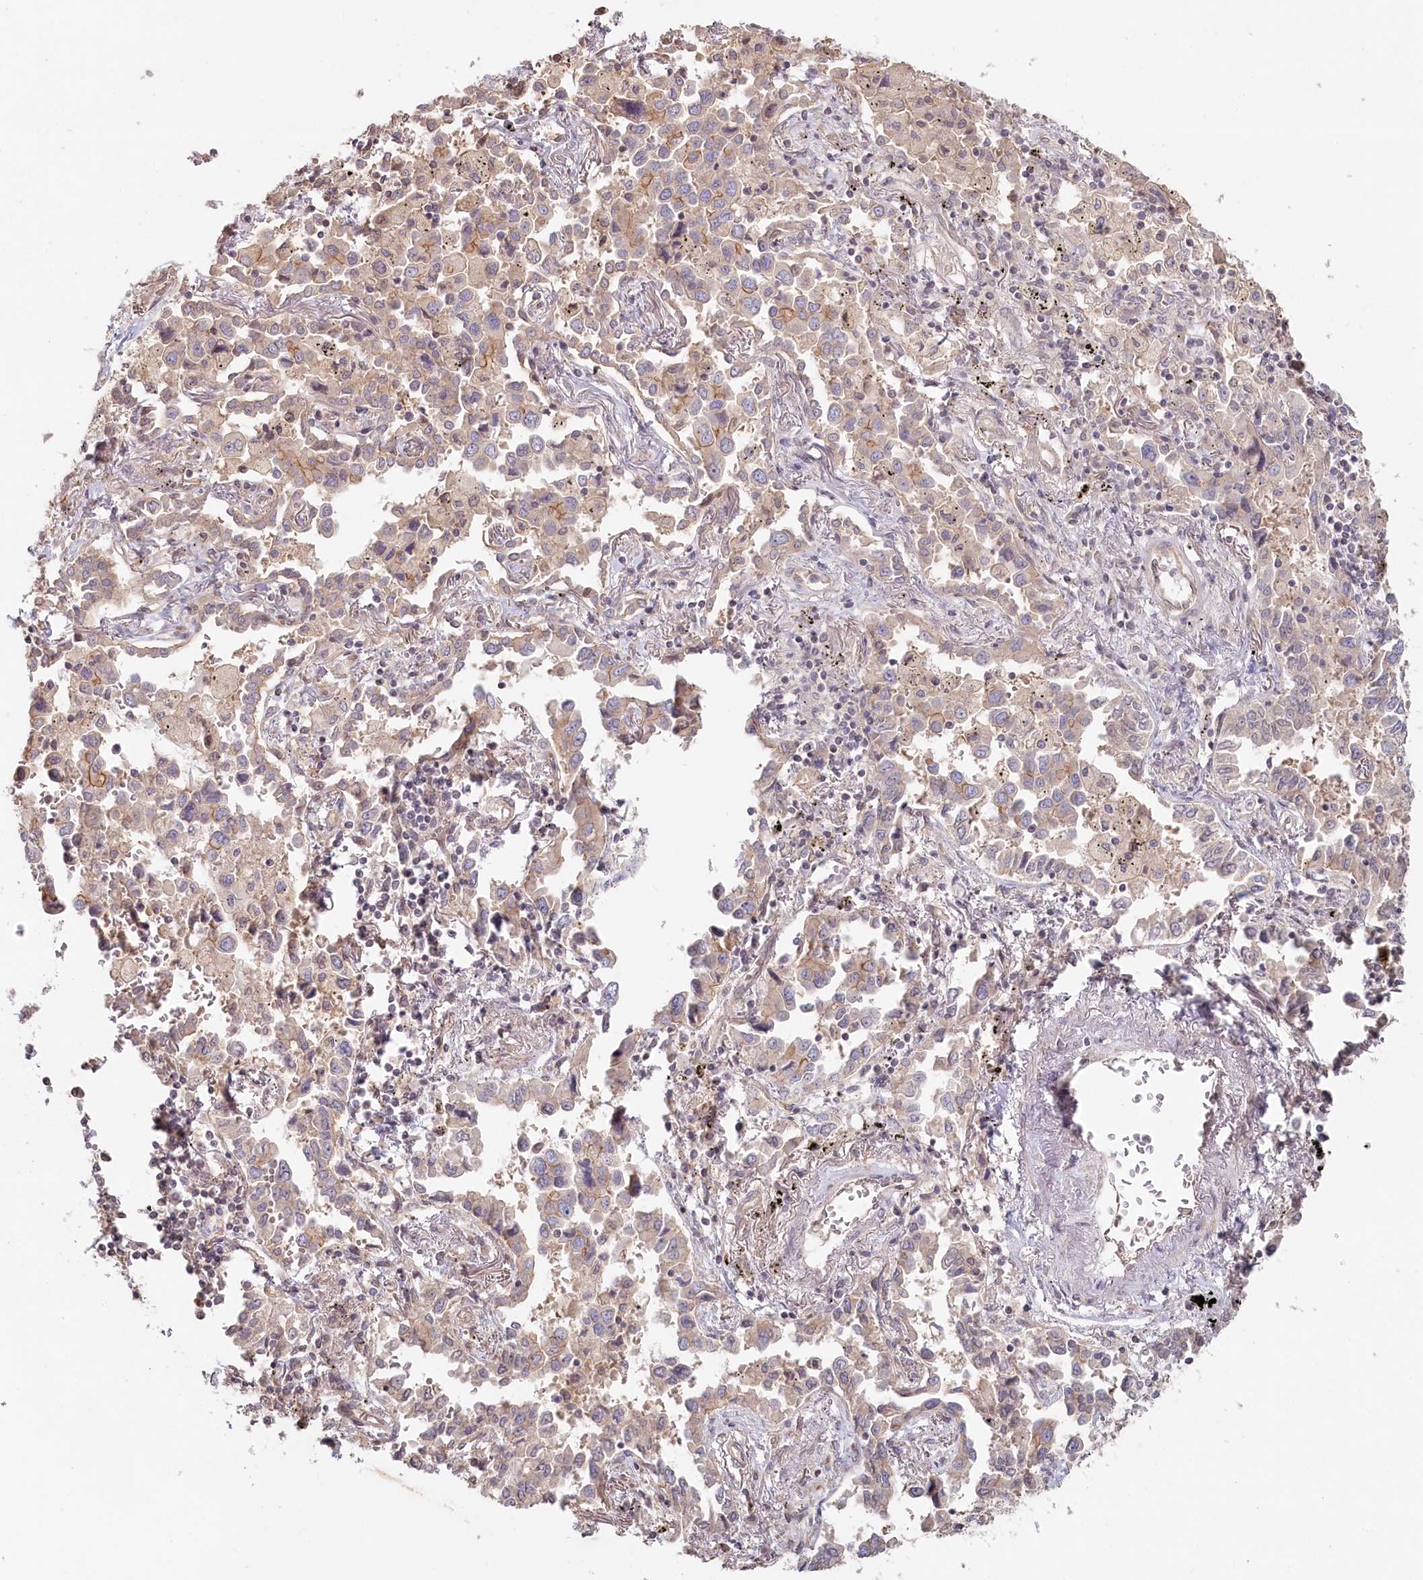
{"staining": {"intensity": "weak", "quantity": "25%-75%", "location": "cytoplasmic/membranous"}, "tissue": "lung cancer", "cell_type": "Tumor cells", "image_type": "cancer", "snomed": [{"axis": "morphology", "description": "Adenocarcinoma, NOS"}, {"axis": "topography", "description": "Lung"}], "caption": "IHC histopathology image of lung adenocarcinoma stained for a protein (brown), which exhibits low levels of weak cytoplasmic/membranous staining in about 25%-75% of tumor cells.", "gene": "TCHP", "patient": {"sex": "male", "age": 67}}